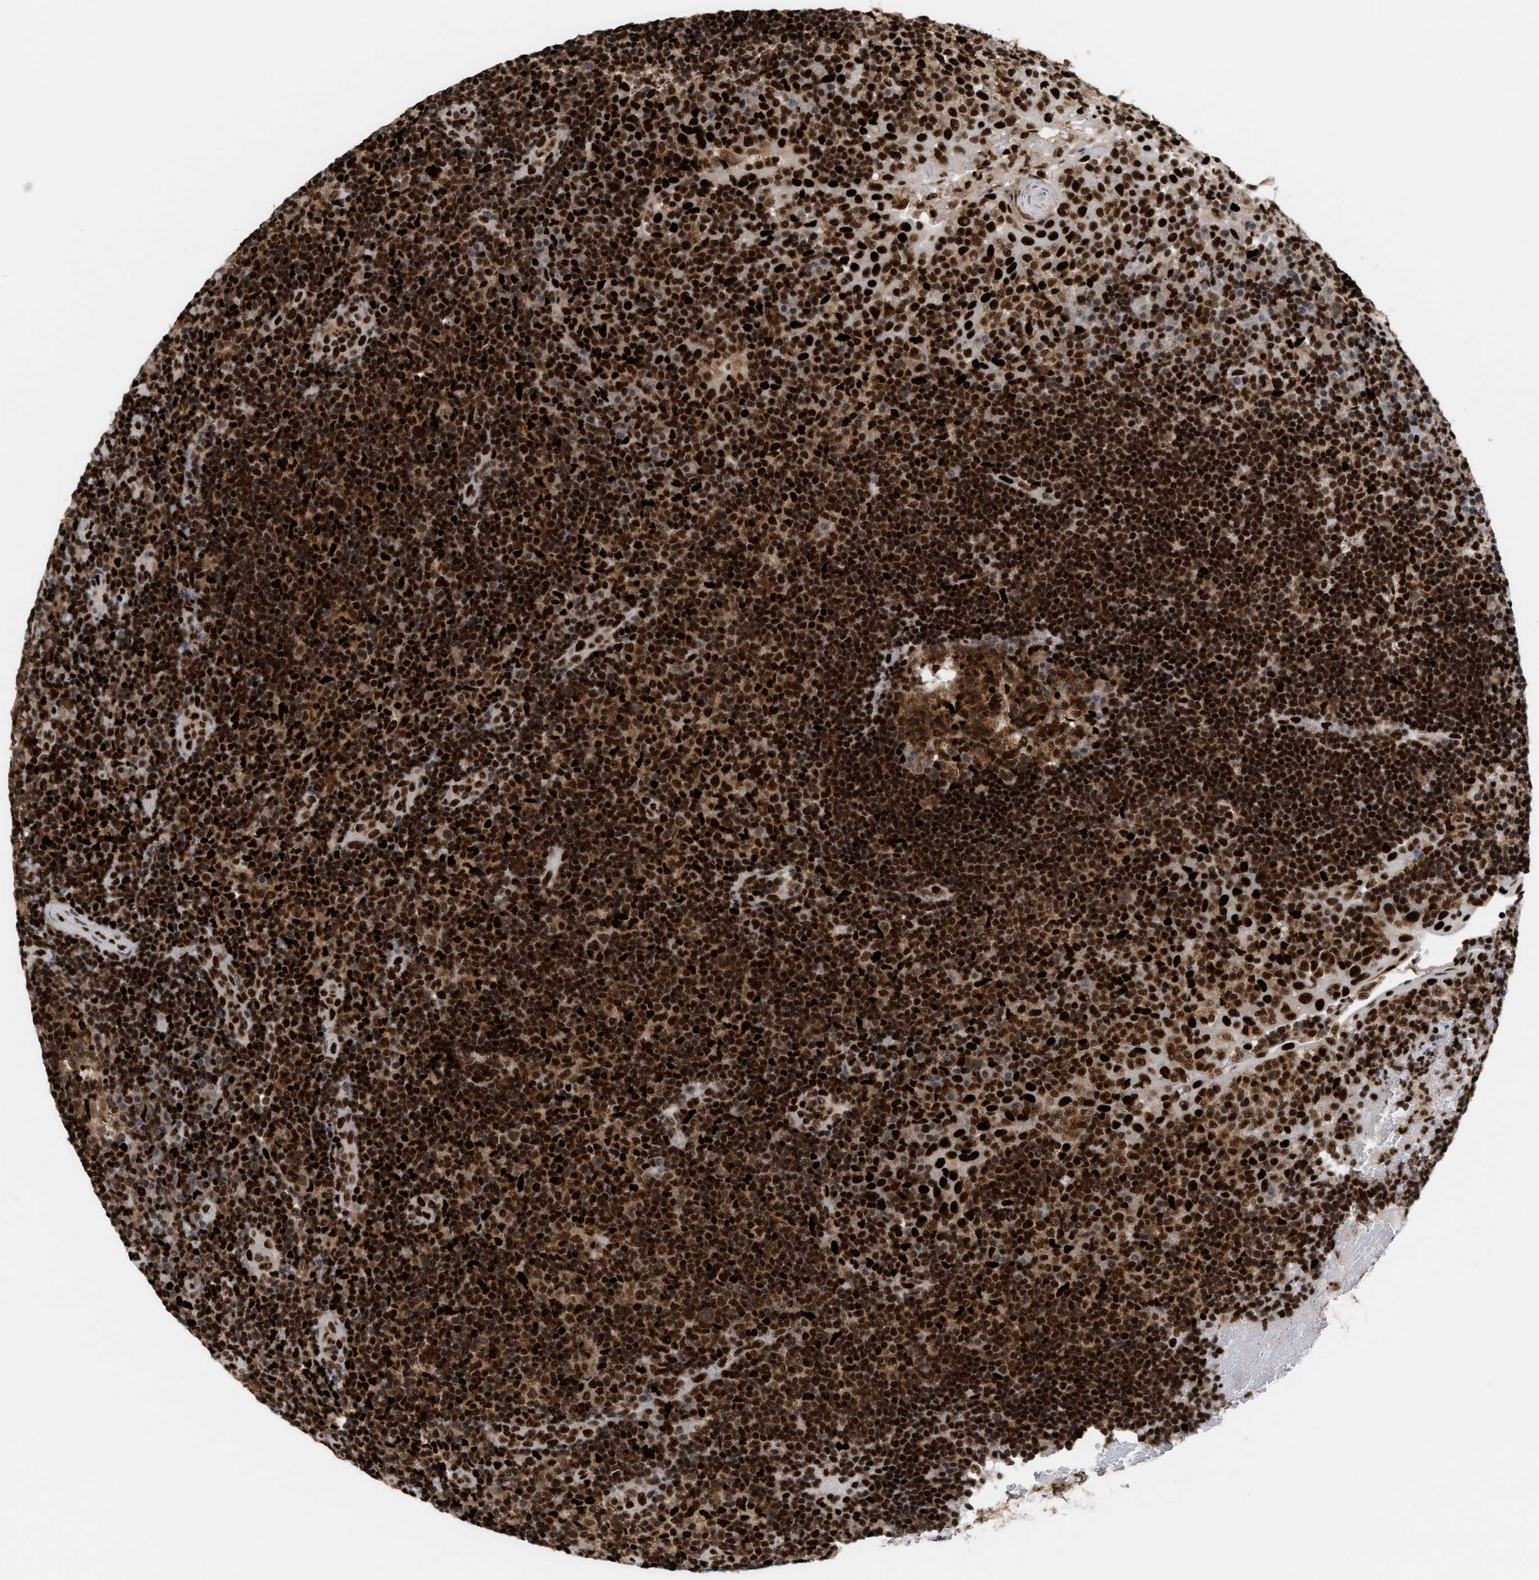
{"staining": {"intensity": "strong", "quantity": ">75%", "location": "nuclear"}, "tissue": "tonsil", "cell_type": "Germinal center cells", "image_type": "normal", "snomed": [{"axis": "morphology", "description": "Normal tissue, NOS"}, {"axis": "topography", "description": "Tonsil"}], "caption": "A brown stain shows strong nuclear positivity of a protein in germinal center cells of unremarkable tonsil.", "gene": "C17orf49", "patient": {"sex": "female", "age": 40}}